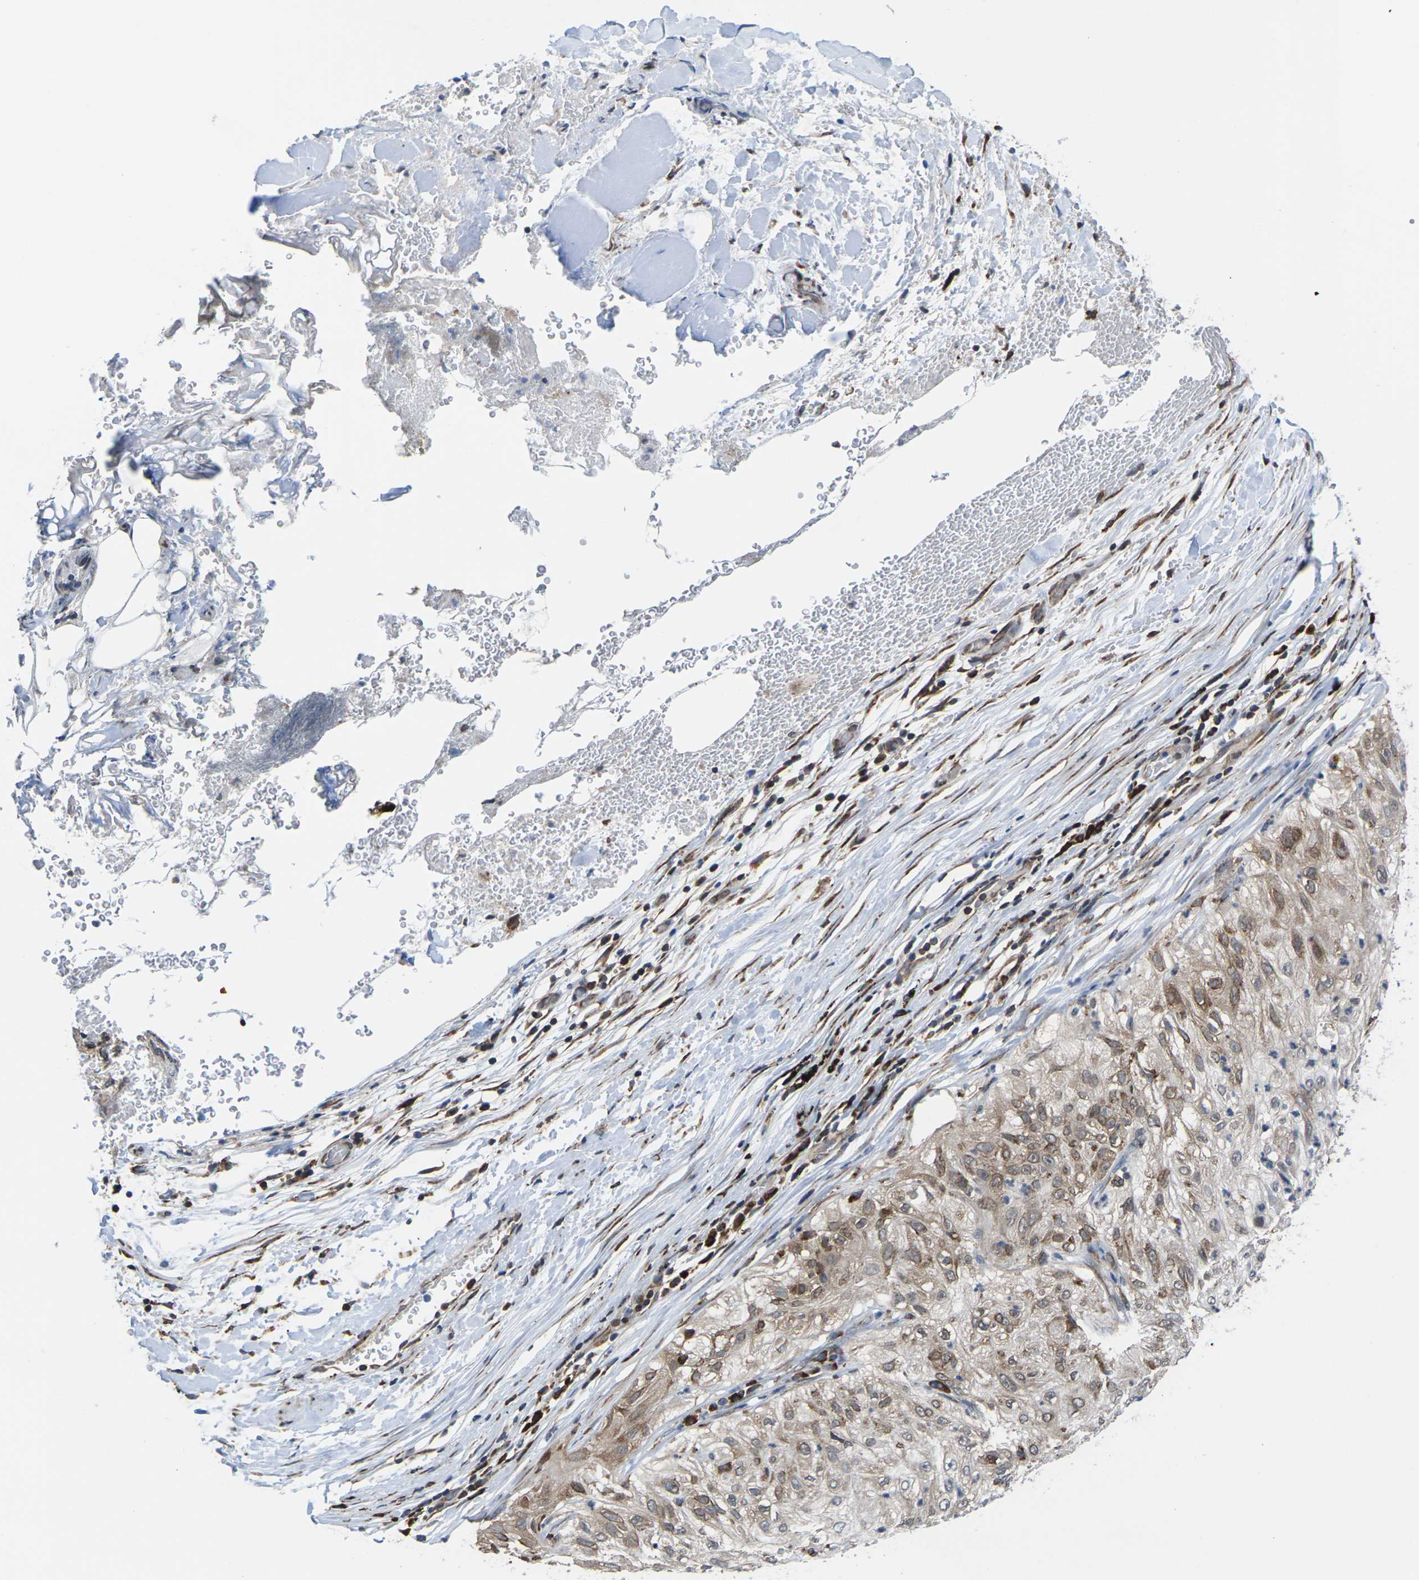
{"staining": {"intensity": "moderate", "quantity": ">75%", "location": "cytoplasmic/membranous"}, "tissue": "lung cancer", "cell_type": "Tumor cells", "image_type": "cancer", "snomed": [{"axis": "morphology", "description": "Inflammation, NOS"}, {"axis": "morphology", "description": "Squamous cell carcinoma, NOS"}, {"axis": "topography", "description": "Lymph node"}, {"axis": "topography", "description": "Soft tissue"}, {"axis": "topography", "description": "Lung"}], "caption": "Lung squamous cell carcinoma tissue demonstrates moderate cytoplasmic/membranous staining in approximately >75% of tumor cells, visualized by immunohistochemistry. (DAB (3,3'-diaminobenzidine) = brown stain, brightfield microscopy at high magnification).", "gene": "PDZK1IP1", "patient": {"sex": "male", "age": 66}}